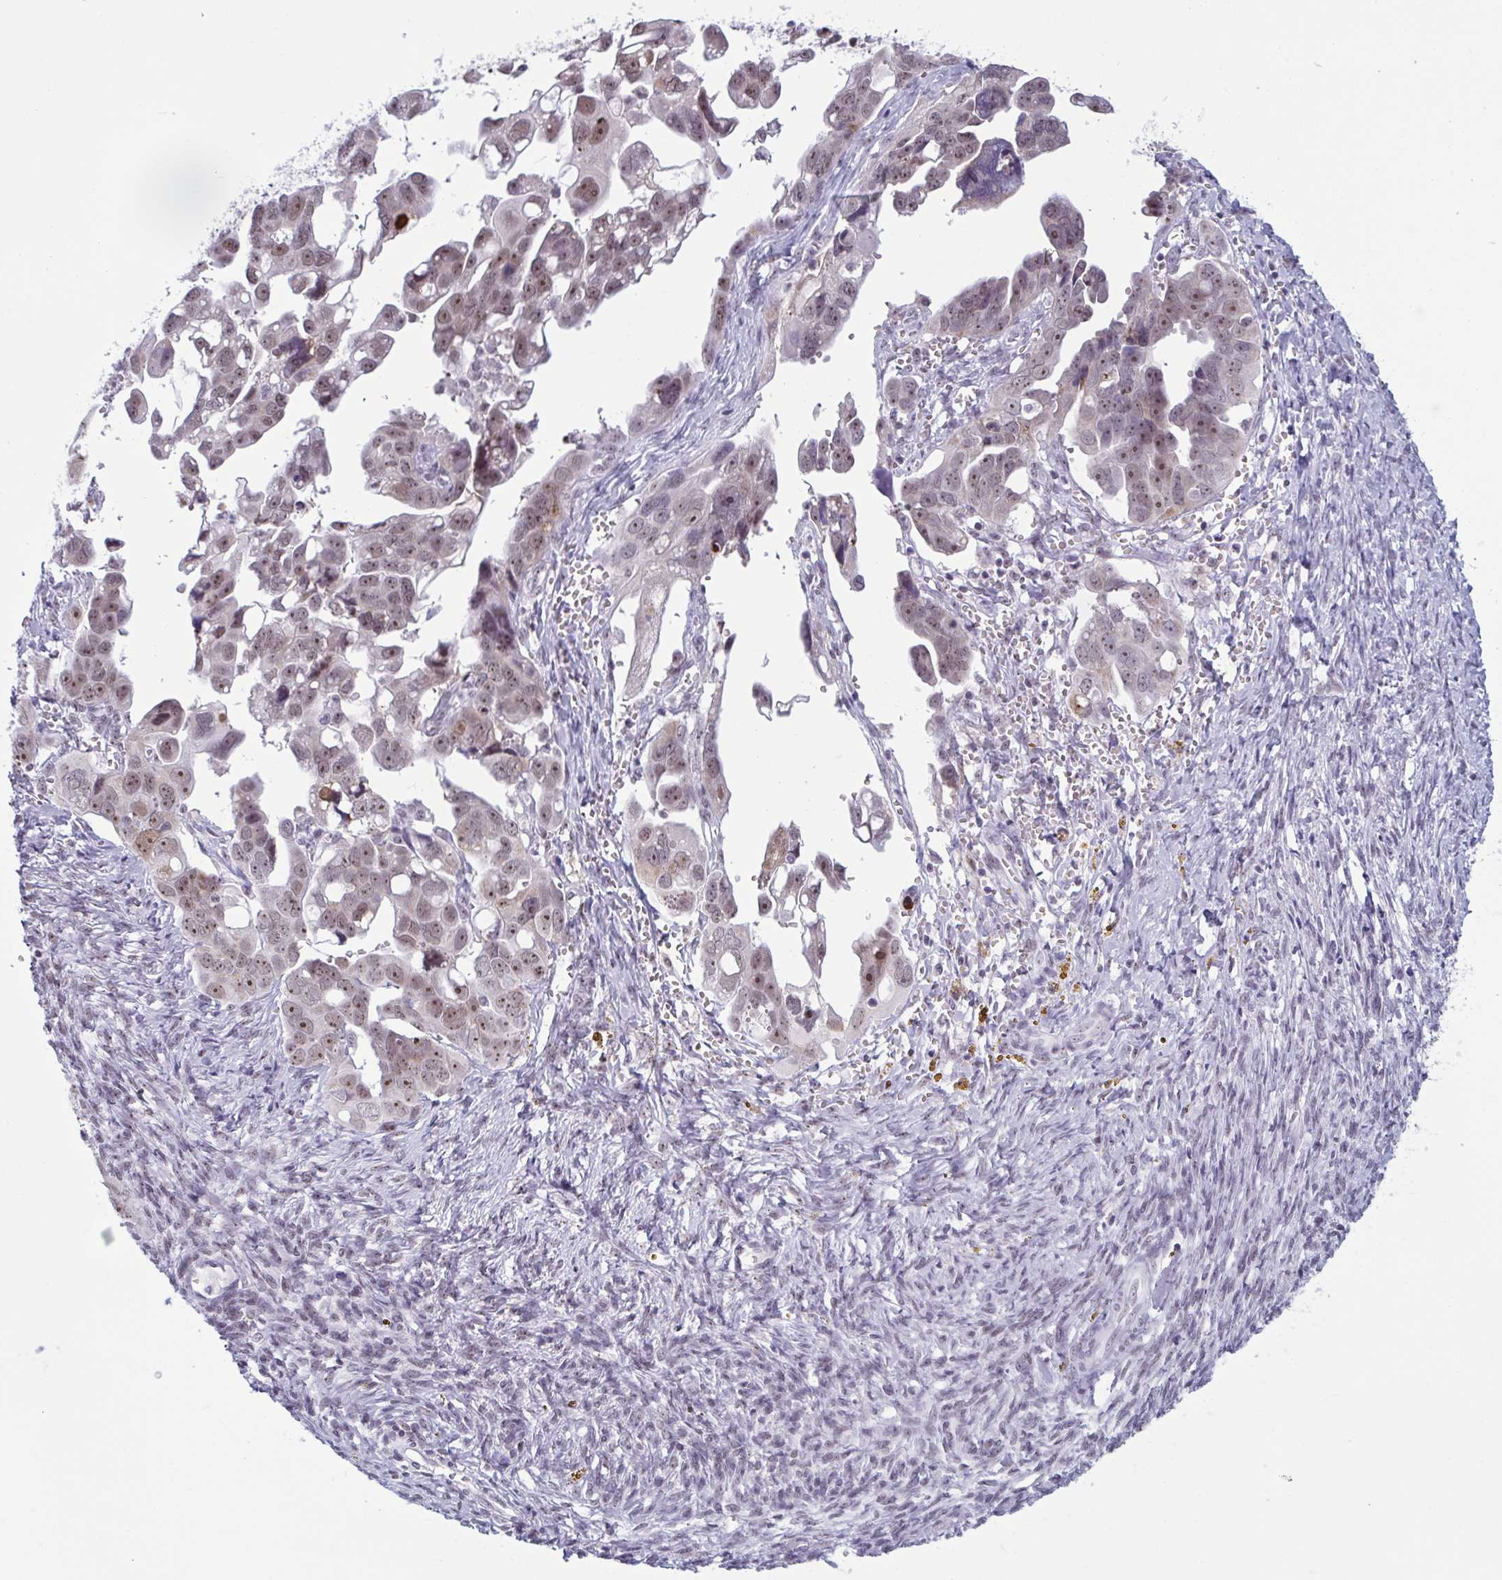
{"staining": {"intensity": "weak", "quantity": ">75%", "location": "nuclear"}, "tissue": "ovarian cancer", "cell_type": "Tumor cells", "image_type": "cancer", "snomed": [{"axis": "morphology", "description": "Cystadenocarcinoma, serous, NOS"}, {"axis": "topography", "description": "Ovary"}], "caption": "Immunohistochemistry image of ovarian cancer stained for a protein (brown), which reveals low levels of weak nuclear expression in about >75% of tumor cells.", "gene": "TGM6", "patient": {"sex": "female", "age": 59}}